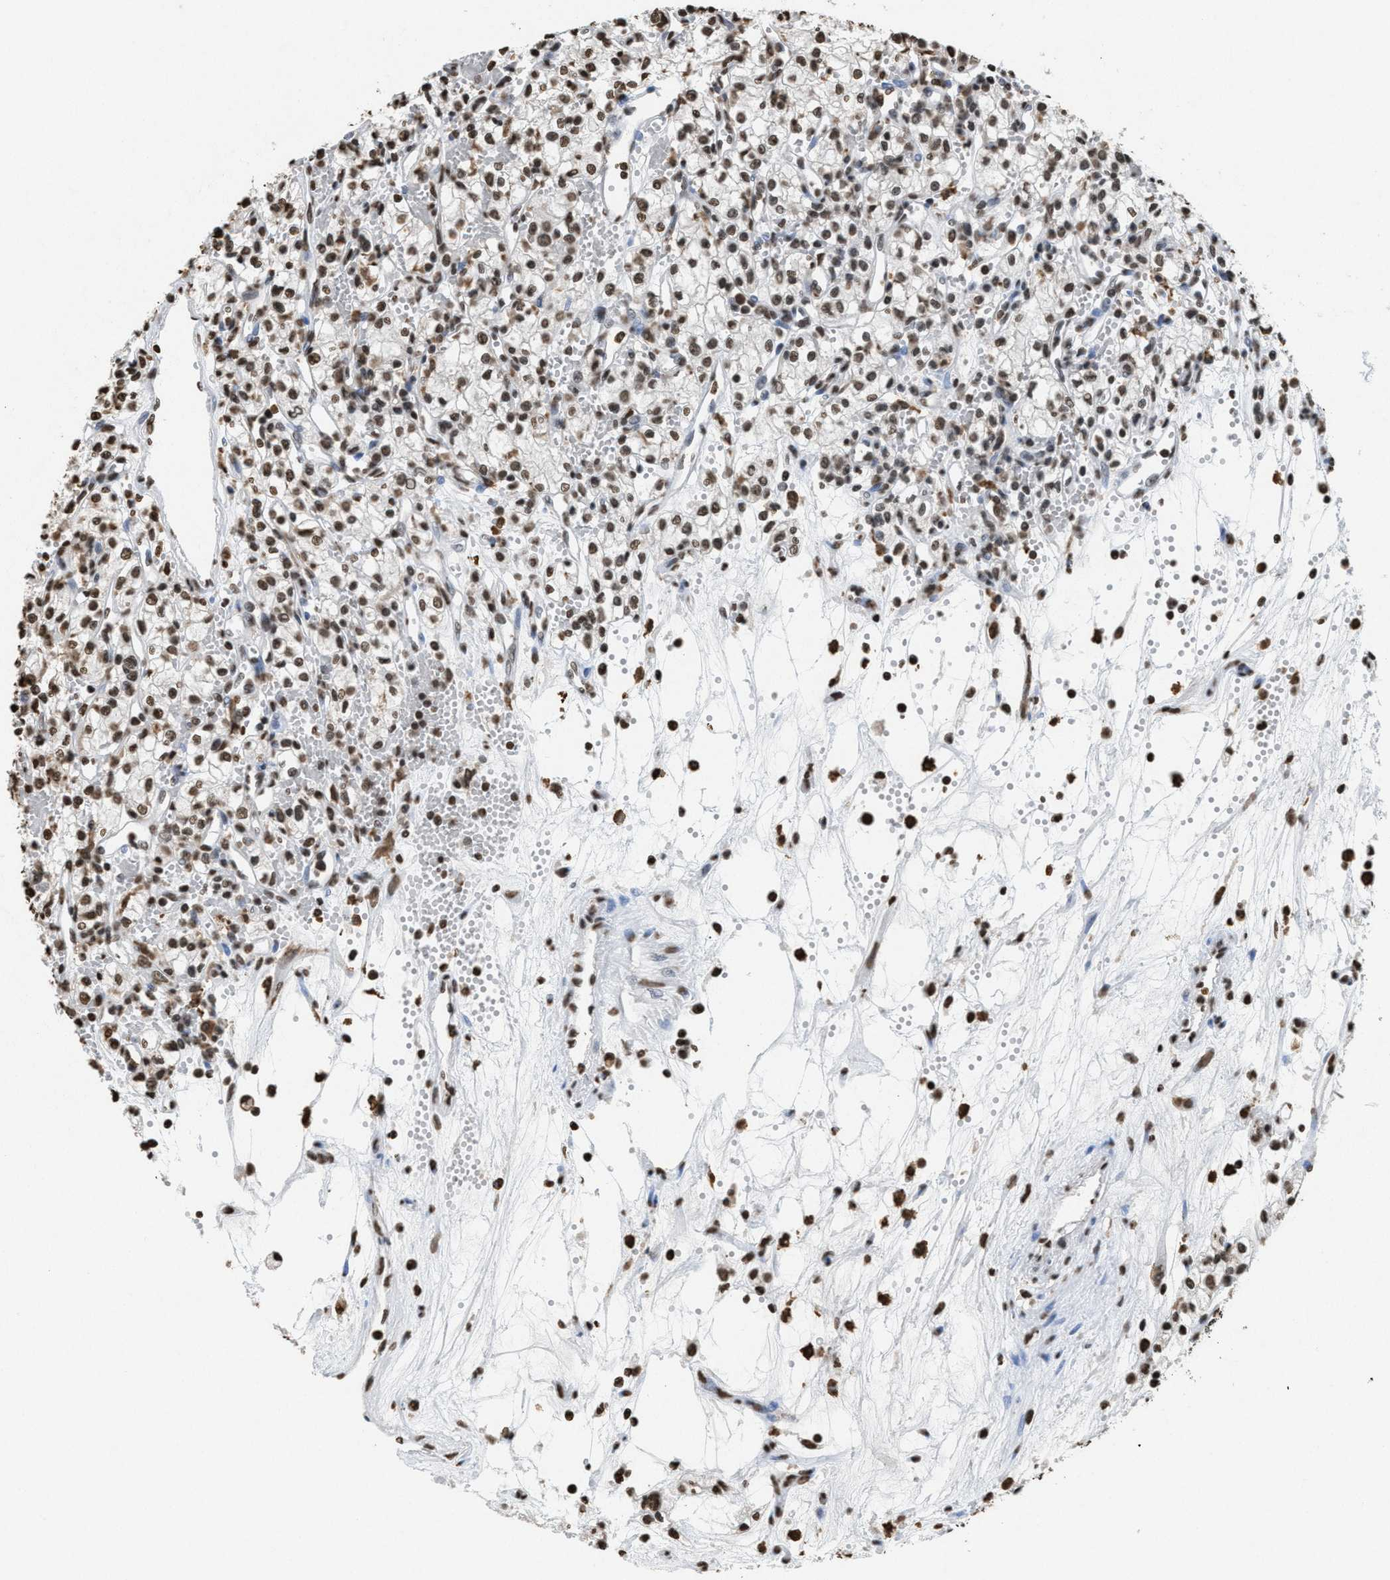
{"staining": {"intensity": "moderate", "quantity": ">75%", "location": "nuclear"}, "tissue": "renal cancer", "cell_type": "Tumor cells", "image_type": "cancer", "snomed": [{"axis": "morphology", "description": "Adenocarcinoma, NOS"}, {"axis": "topography", "description": "Kidney"}], "caption": "A histopathology image showing moderate nuclear positivity in about >75% of tumor cells in renal adenocarcinoma, as visualized by brown immunohistochemical staining.", "gene": "NUP88", "patient": {"sex": "male", "age": 59}}